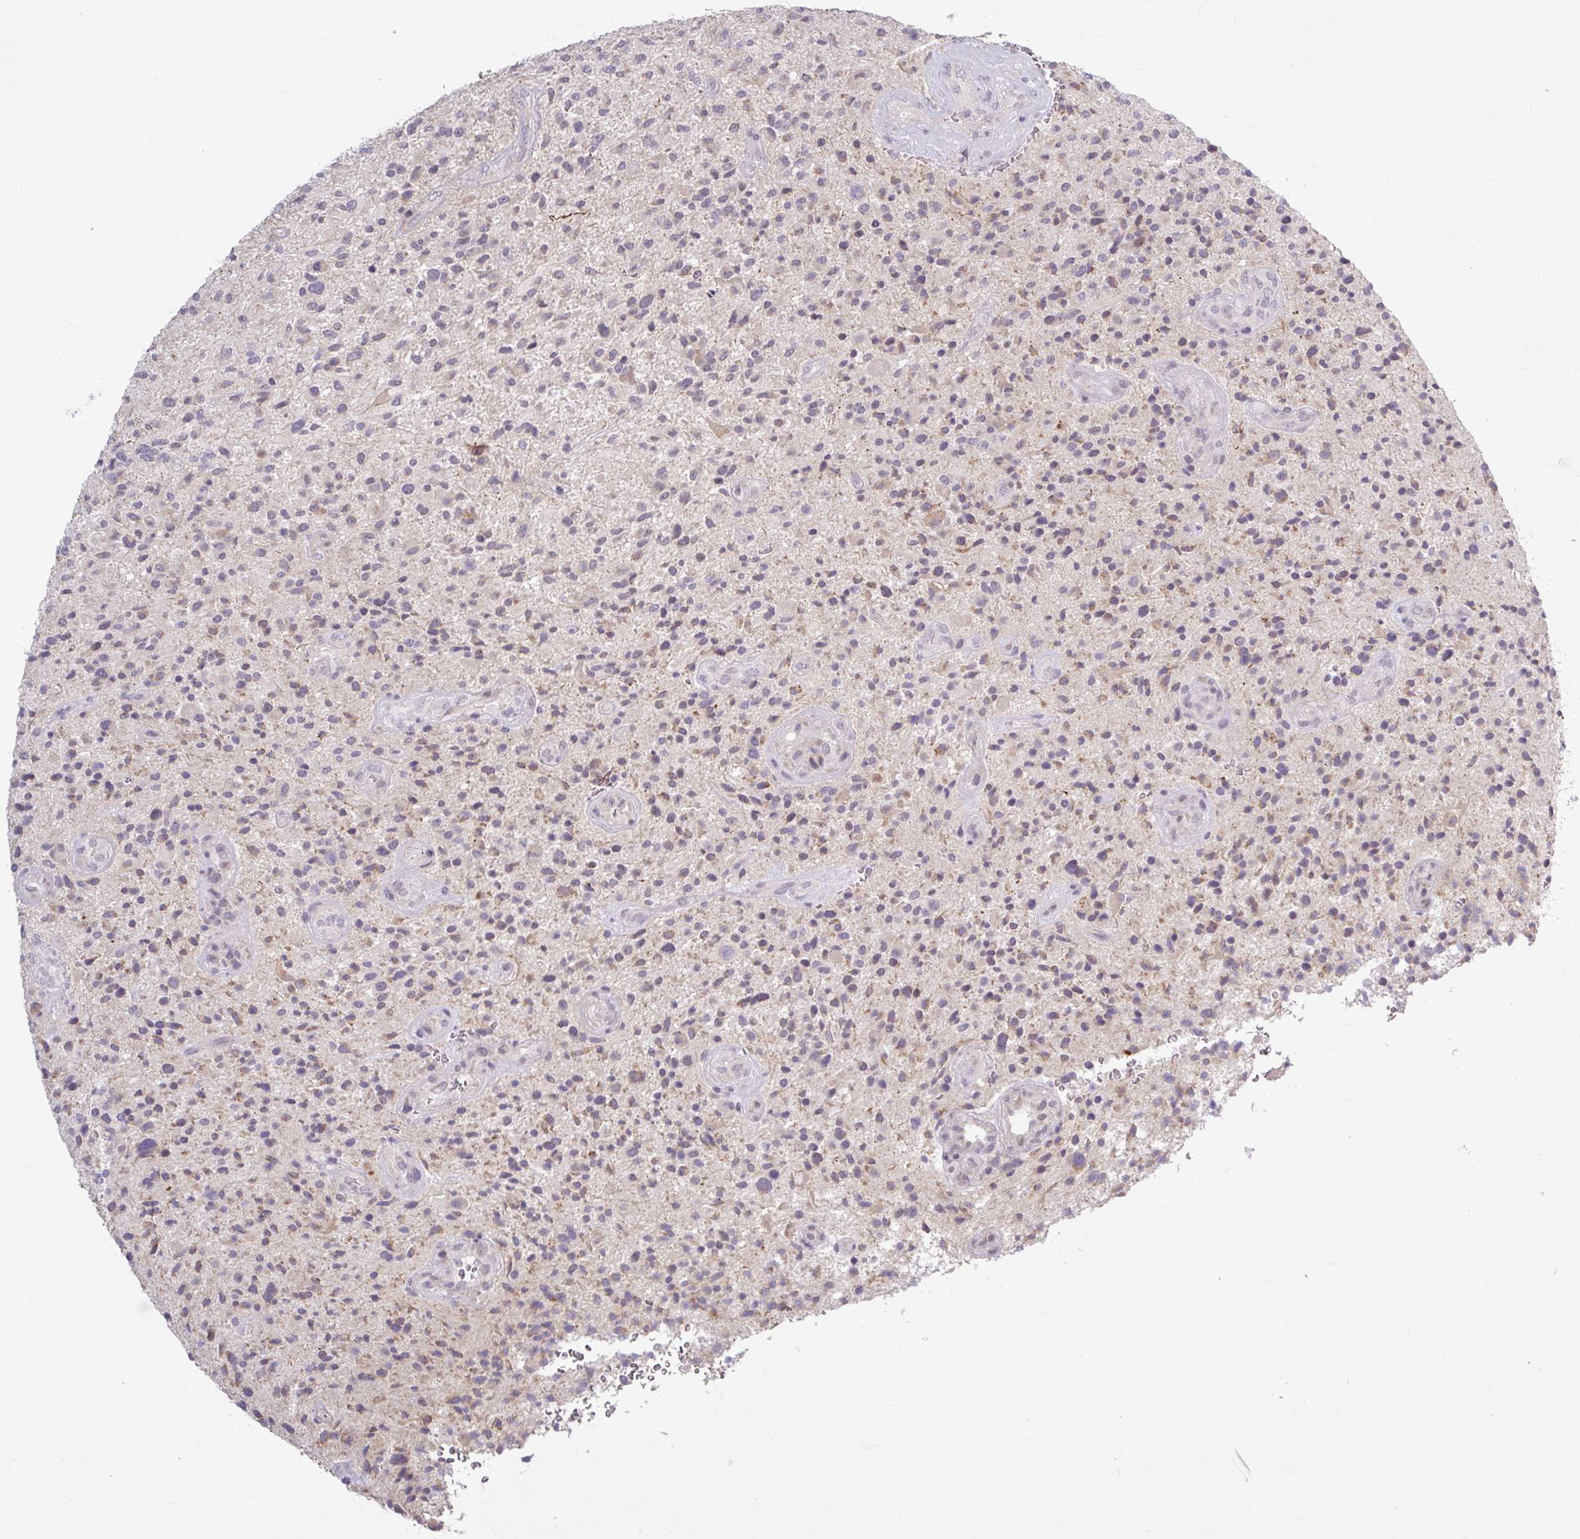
{"staining": {"intensity": "negative", "quantity": "none", "location": "none"}, "tissue": "glioma", "cell_type": "Tumor cells", "image_type": "cancer", "snomed": [{"axis": "morphology", "description": "Glioma, malignant, High grade"}, {"axis": "topography", "description": "Brain"}], "caption": "This is an IHC histopathology image of human glioma. There is no staining in tumor cells.", "gene": "OGFOD3", "patient": {"sex": "male", "age": 47}}